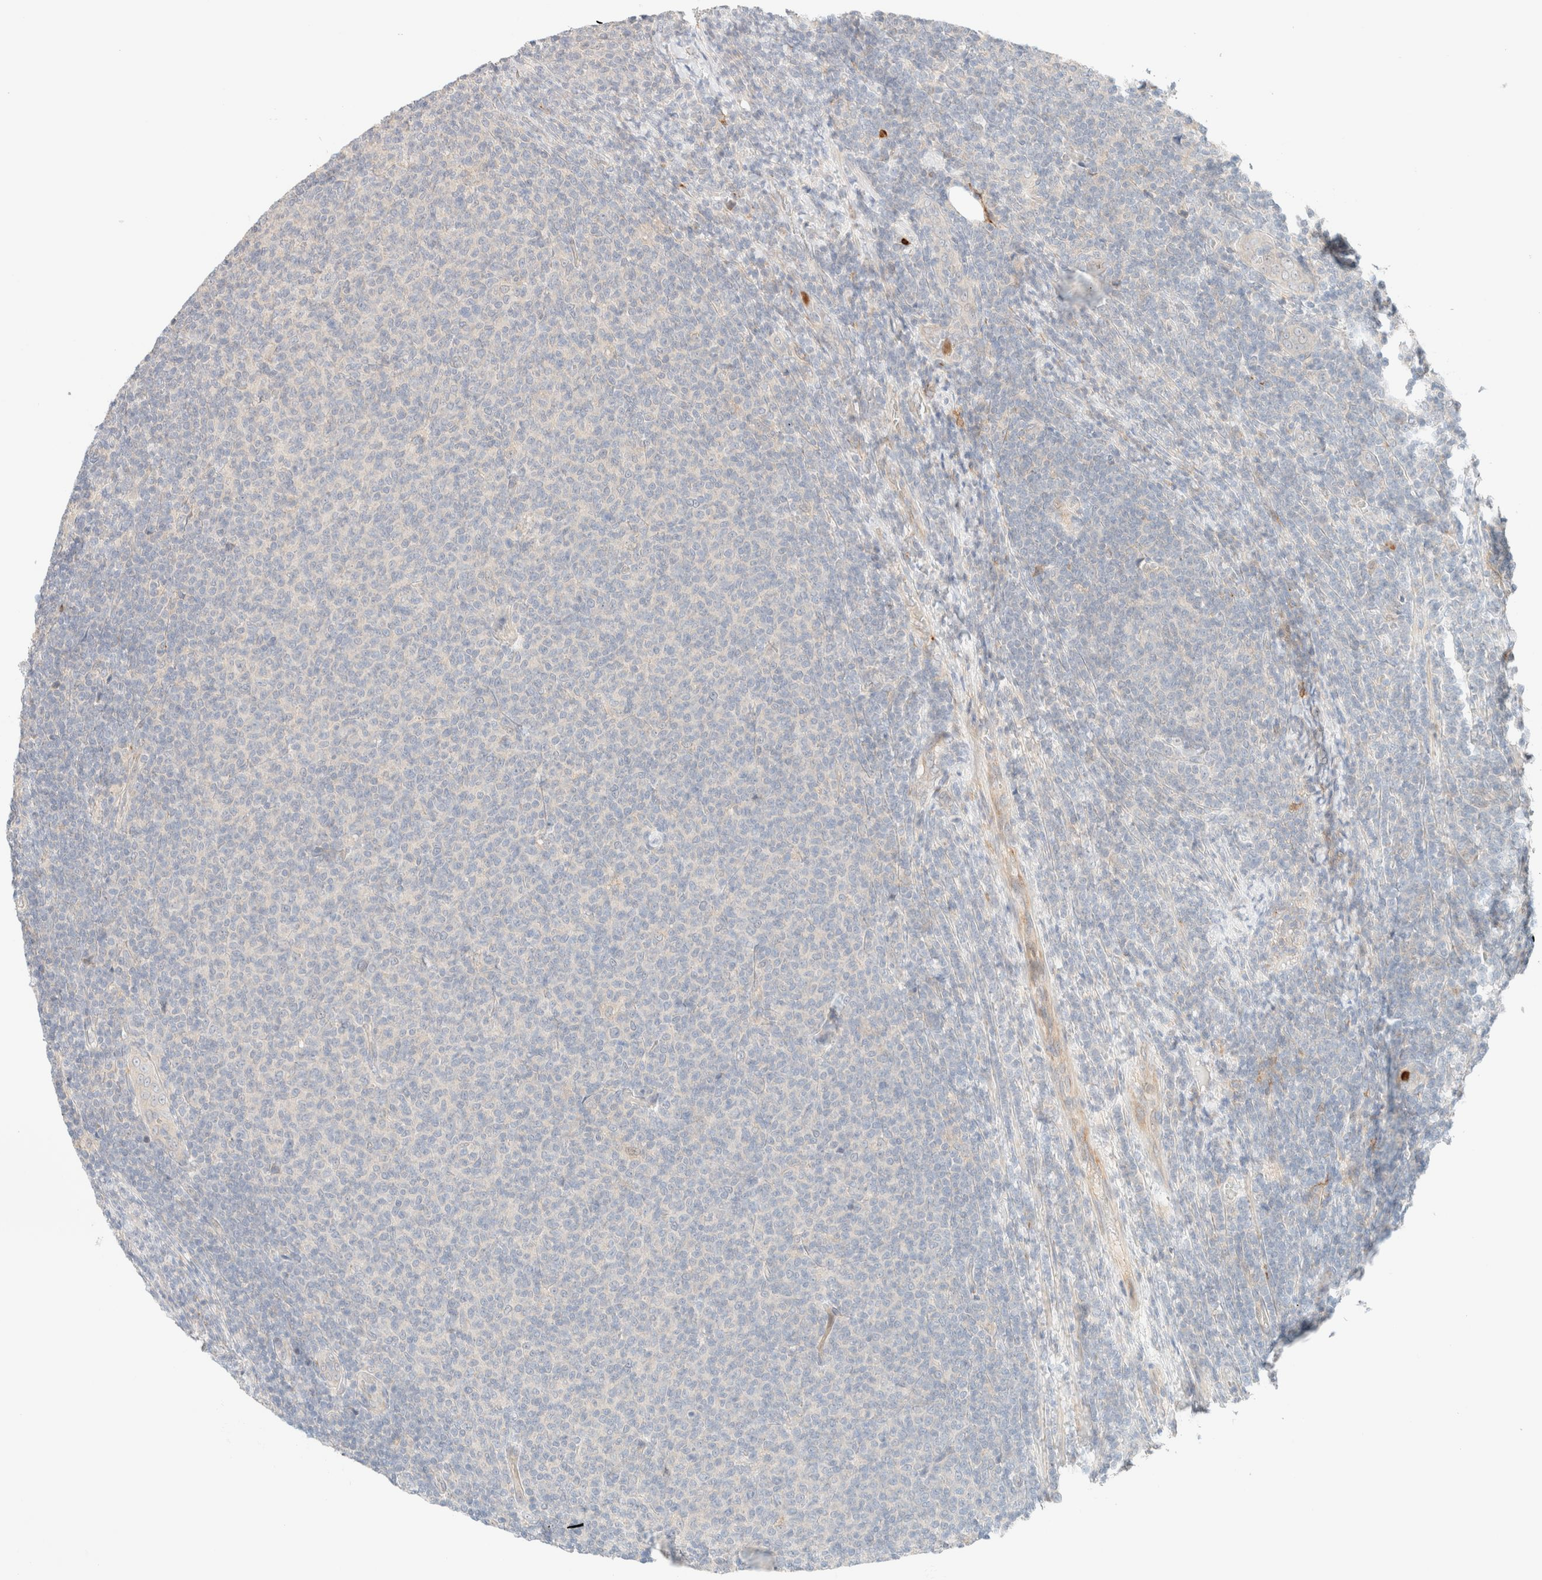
{"staining": {"intensity": "negative", "quantity": "none", "location": "none"}, "tissue": "lymphoma", "cell_type": "Tumor cells", "image_type": "cancer", "snomed": [{"axis": "morphology", "description": "Malignant lymphoma, non-Hodgkin's type, Low grade"}, {"axis": "topography", "description": "Lymph node"}], "caption": "Photomicrograph shows no significant protein positivity in tumor cells of malignant lymphoma, non-Hodgkin's type (low-grade).", "gene": "SGSM2", "patient": {"sex": "male", "age": 66}}